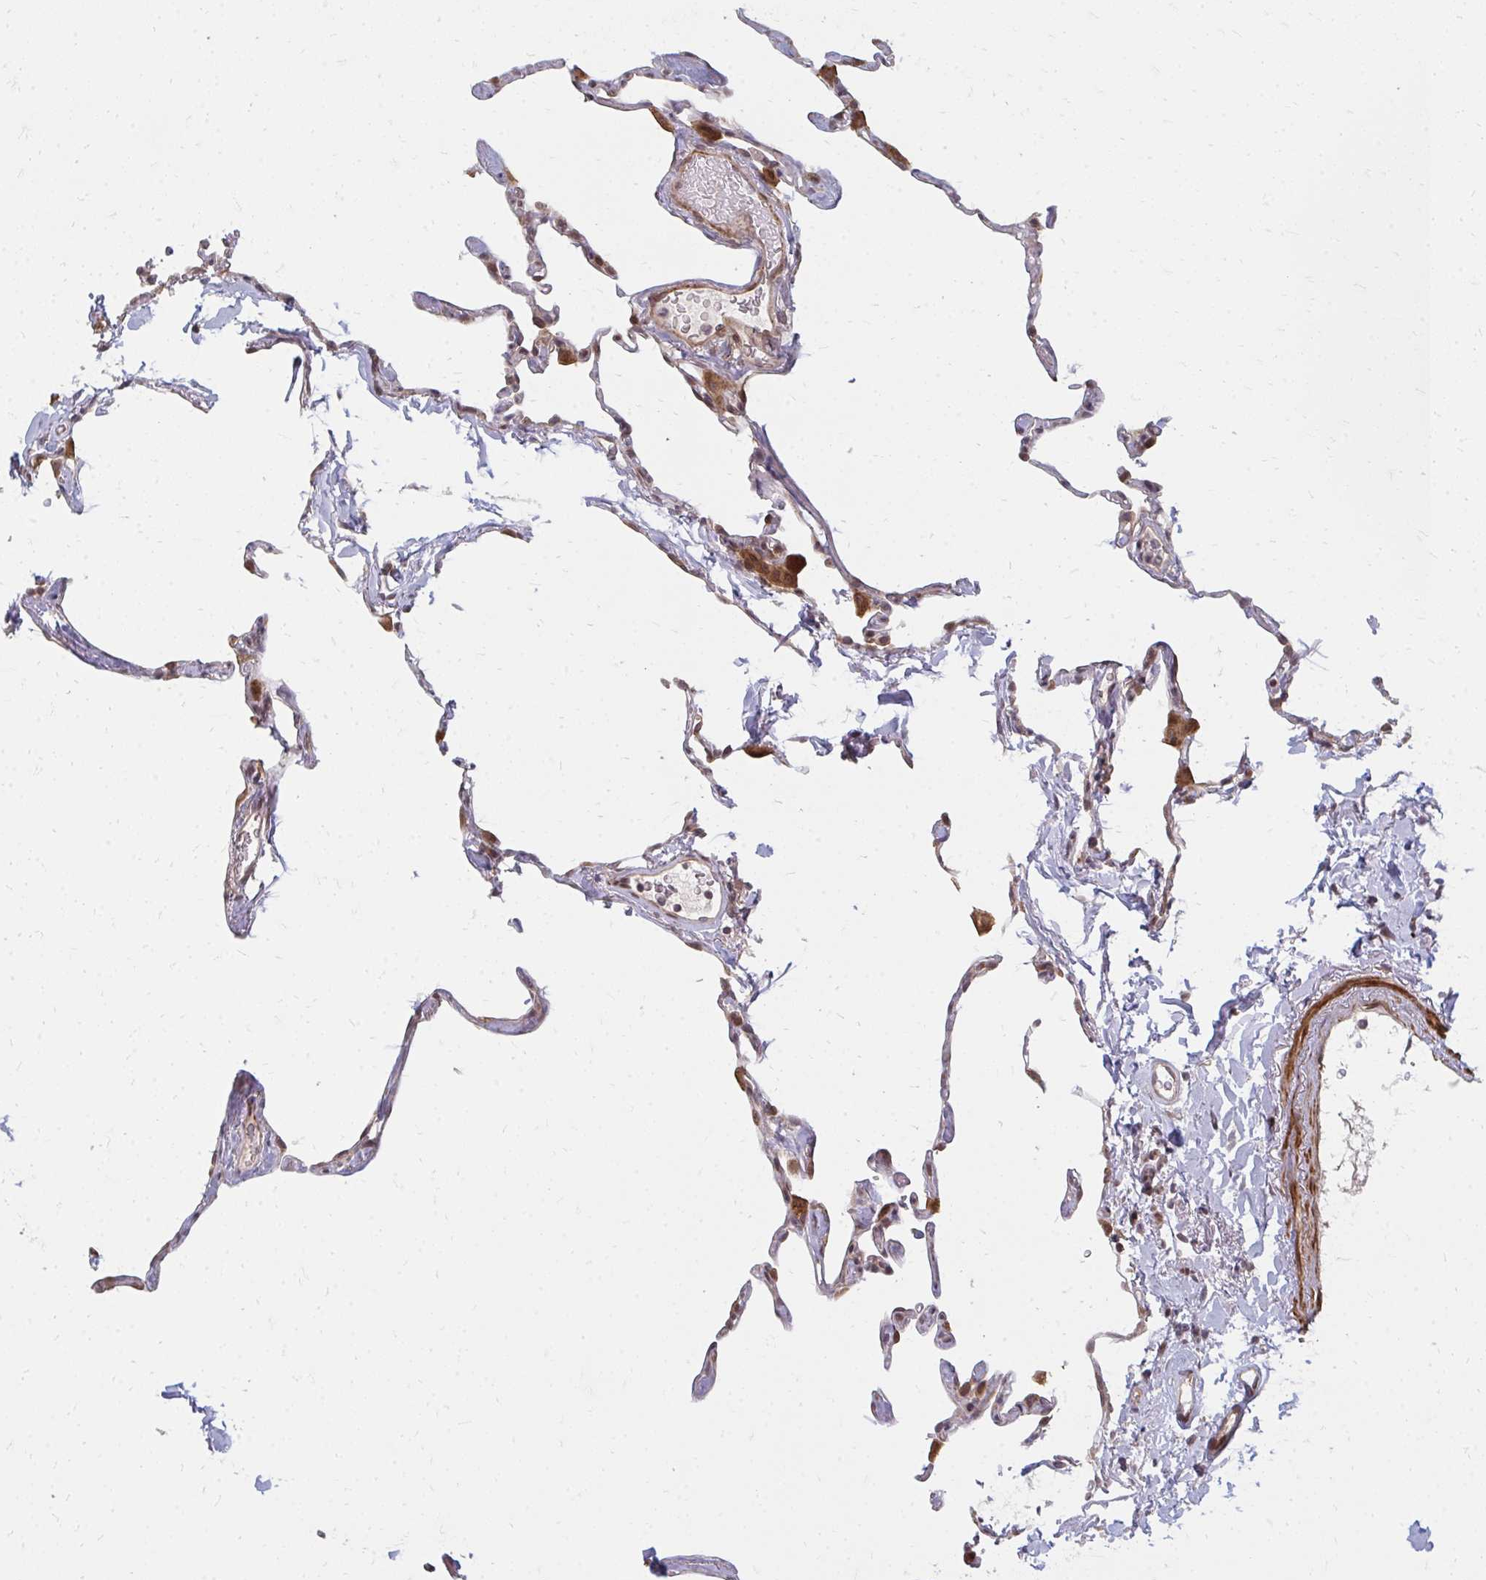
{"staining": {"intensity": "moderate", "quantity": "<25%", "location": "cytoplasmic/membranous,nuclear"}, "tissue": "lung", "cell_type": "Alveolar cells", "image_type": "normal", "snomed": [{"axis": "morphology", "description": "Normal tissue, NOS"}, {"axis": "topography", "description": "Lung"}], "caption": "Lung stained with DAB immunohistochemistry (IHC) reveals low levels of moderate cytoplasmic/membranous,nuclear expression in approximately <25% of alveolar cells.", "gene": "ZNF285", "patient": {"sex": "male", "age": 65}}